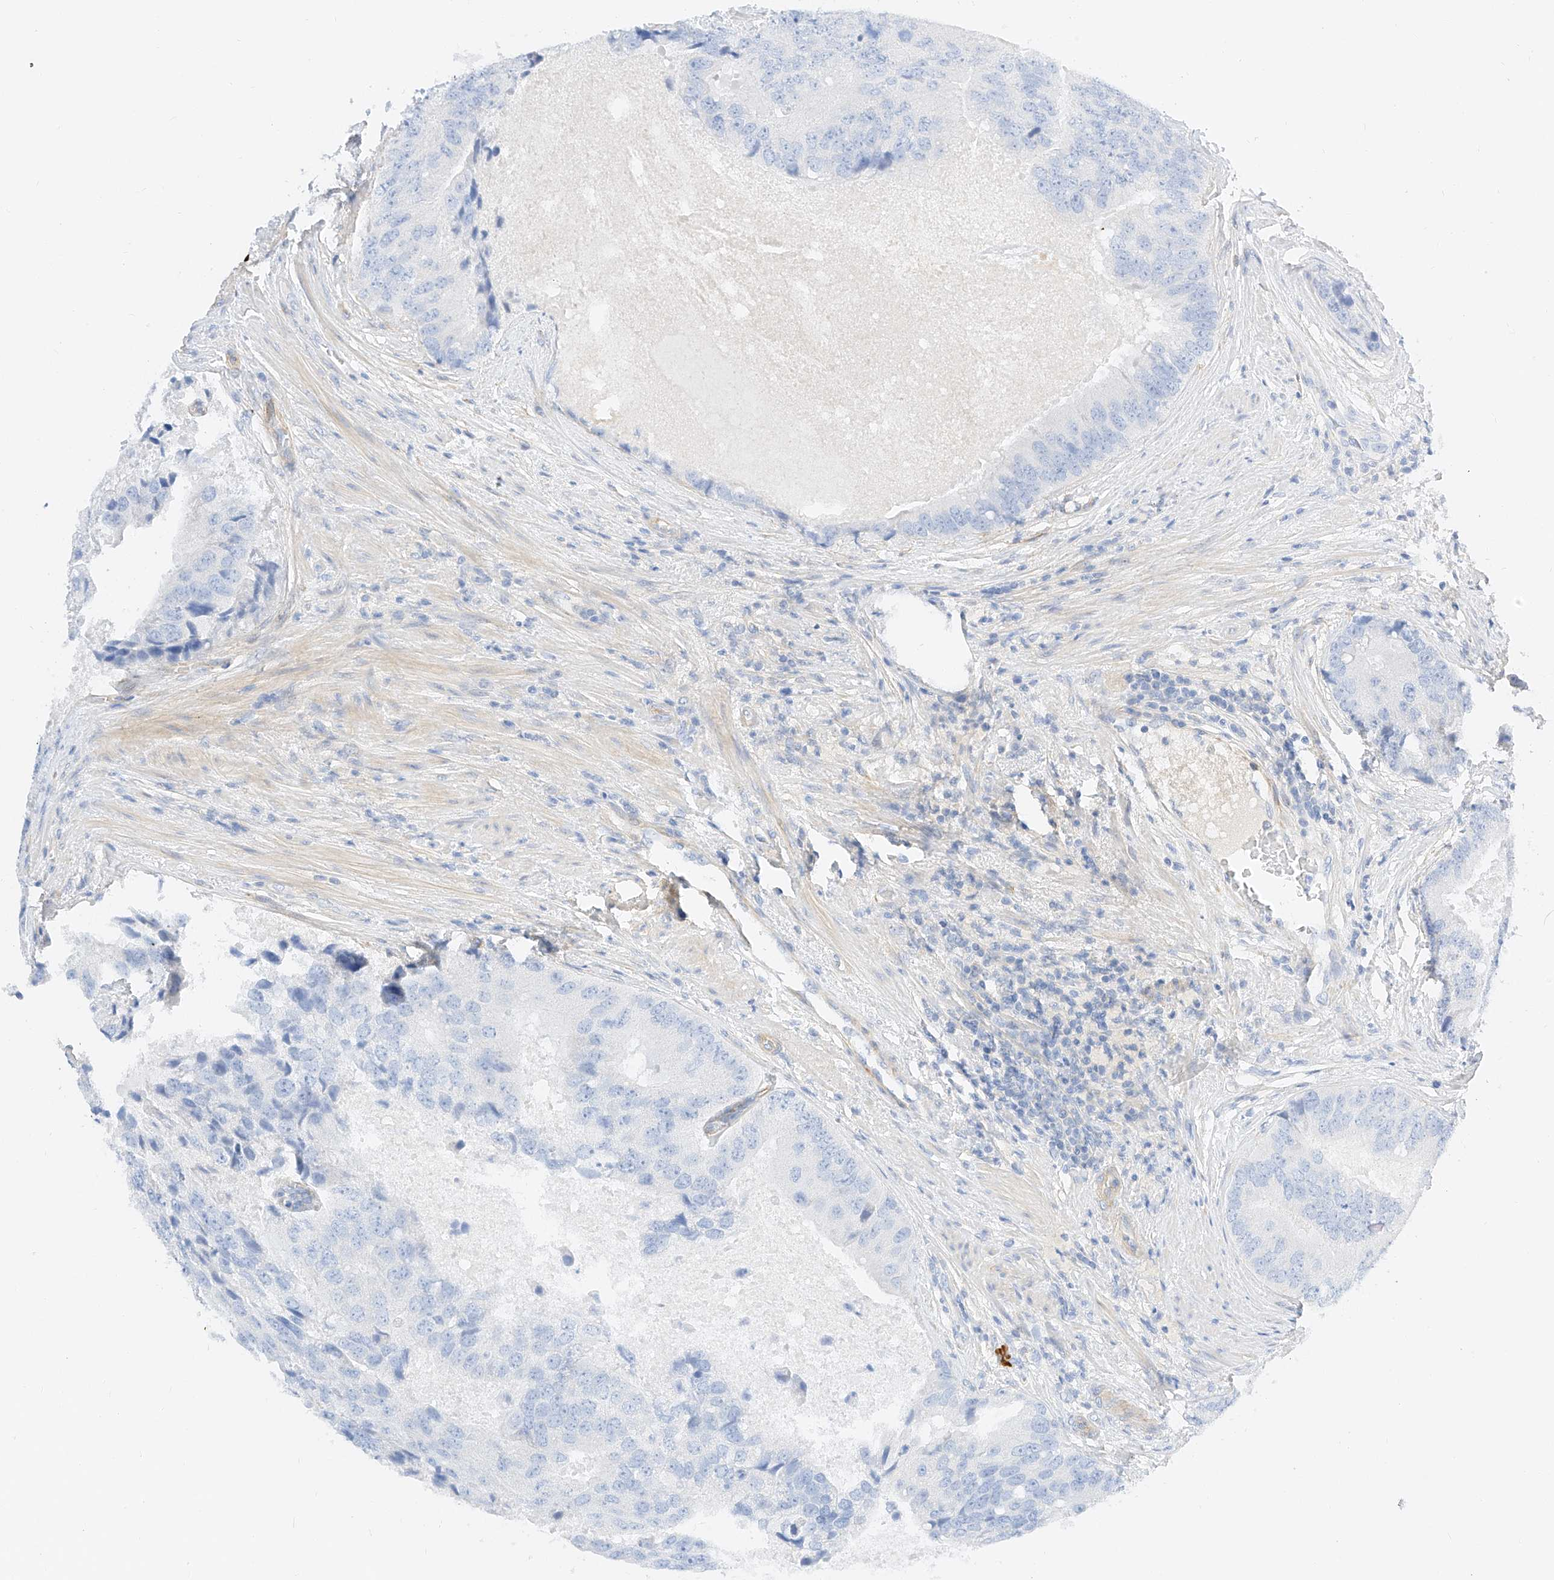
{"staining": {"intensity": "negative", "quantity": "none", "location": "none"}, "tissue": "prostate cancer", "cell_type": "Tumor cells", "image_type": "cancer", "snomed": [{"axis": "morphology", "description": "Adenocarcinoma, High grade"}, {"axis": "topography", "description": "Prostate"}], "caption": "Adenocarcinoma (high-grade) (prostate) was stained to show a protein in brown. There is no significant positivity in tumor cells.", "gene": "CDCP2", "patient": {"sex": "male", "age": 70}}